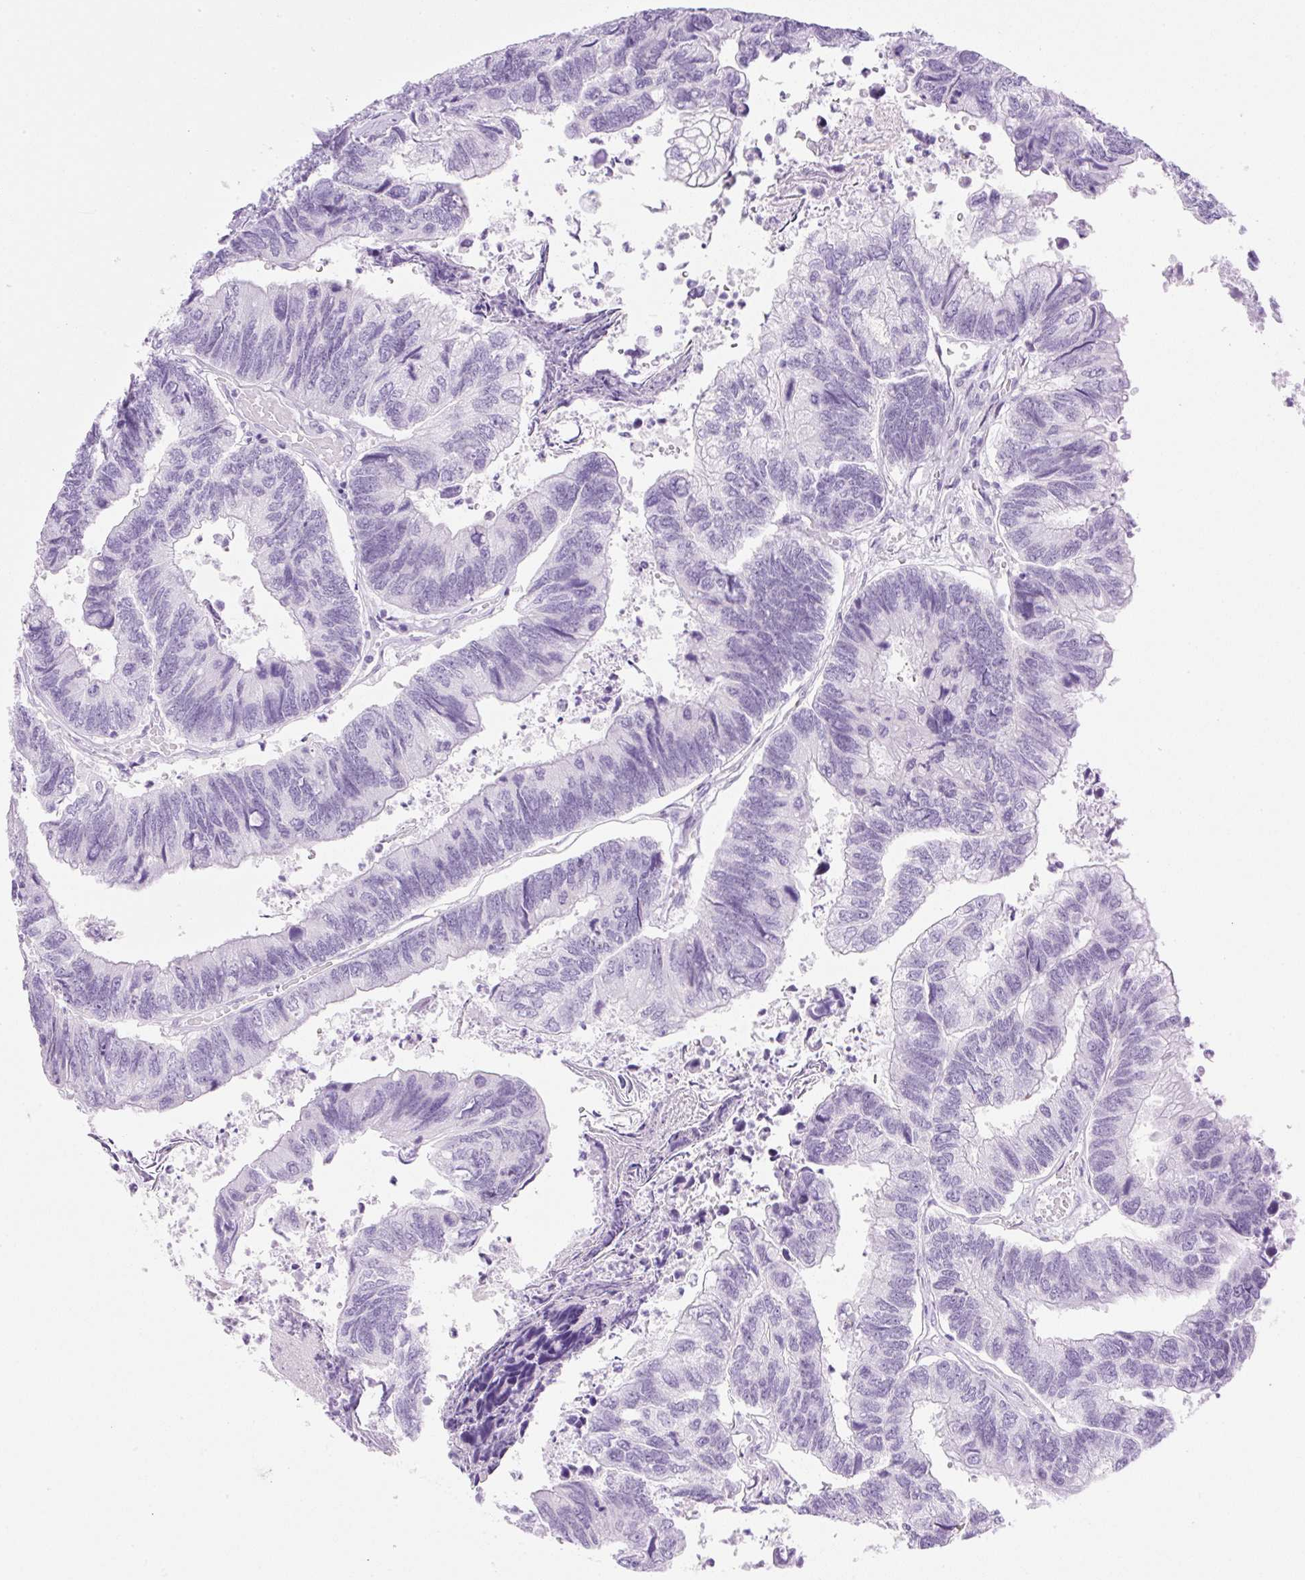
{"staining": {"intensity": "negative", "quantity": "none", "location": "none"}, "tissue": "colorectal cancer", "cell_type": "Tumor cells", "image_type": "cancer", "snomed": [{"axis": "morphology", "description": "Adenocarcinoma, NOS"}, {"axis": "topography", "description": "Colon"}], "caption": "Immunohistochemistry (IHC) of colorectal cancer (adenocarcinoma) displays no staining in tumor cells. (DAB immunohistochemistry (IHC) visualized using brightfield microscopy, high magnification).", "gene": "SPRR4", "patient": {"sex": "female", "age": 67}}